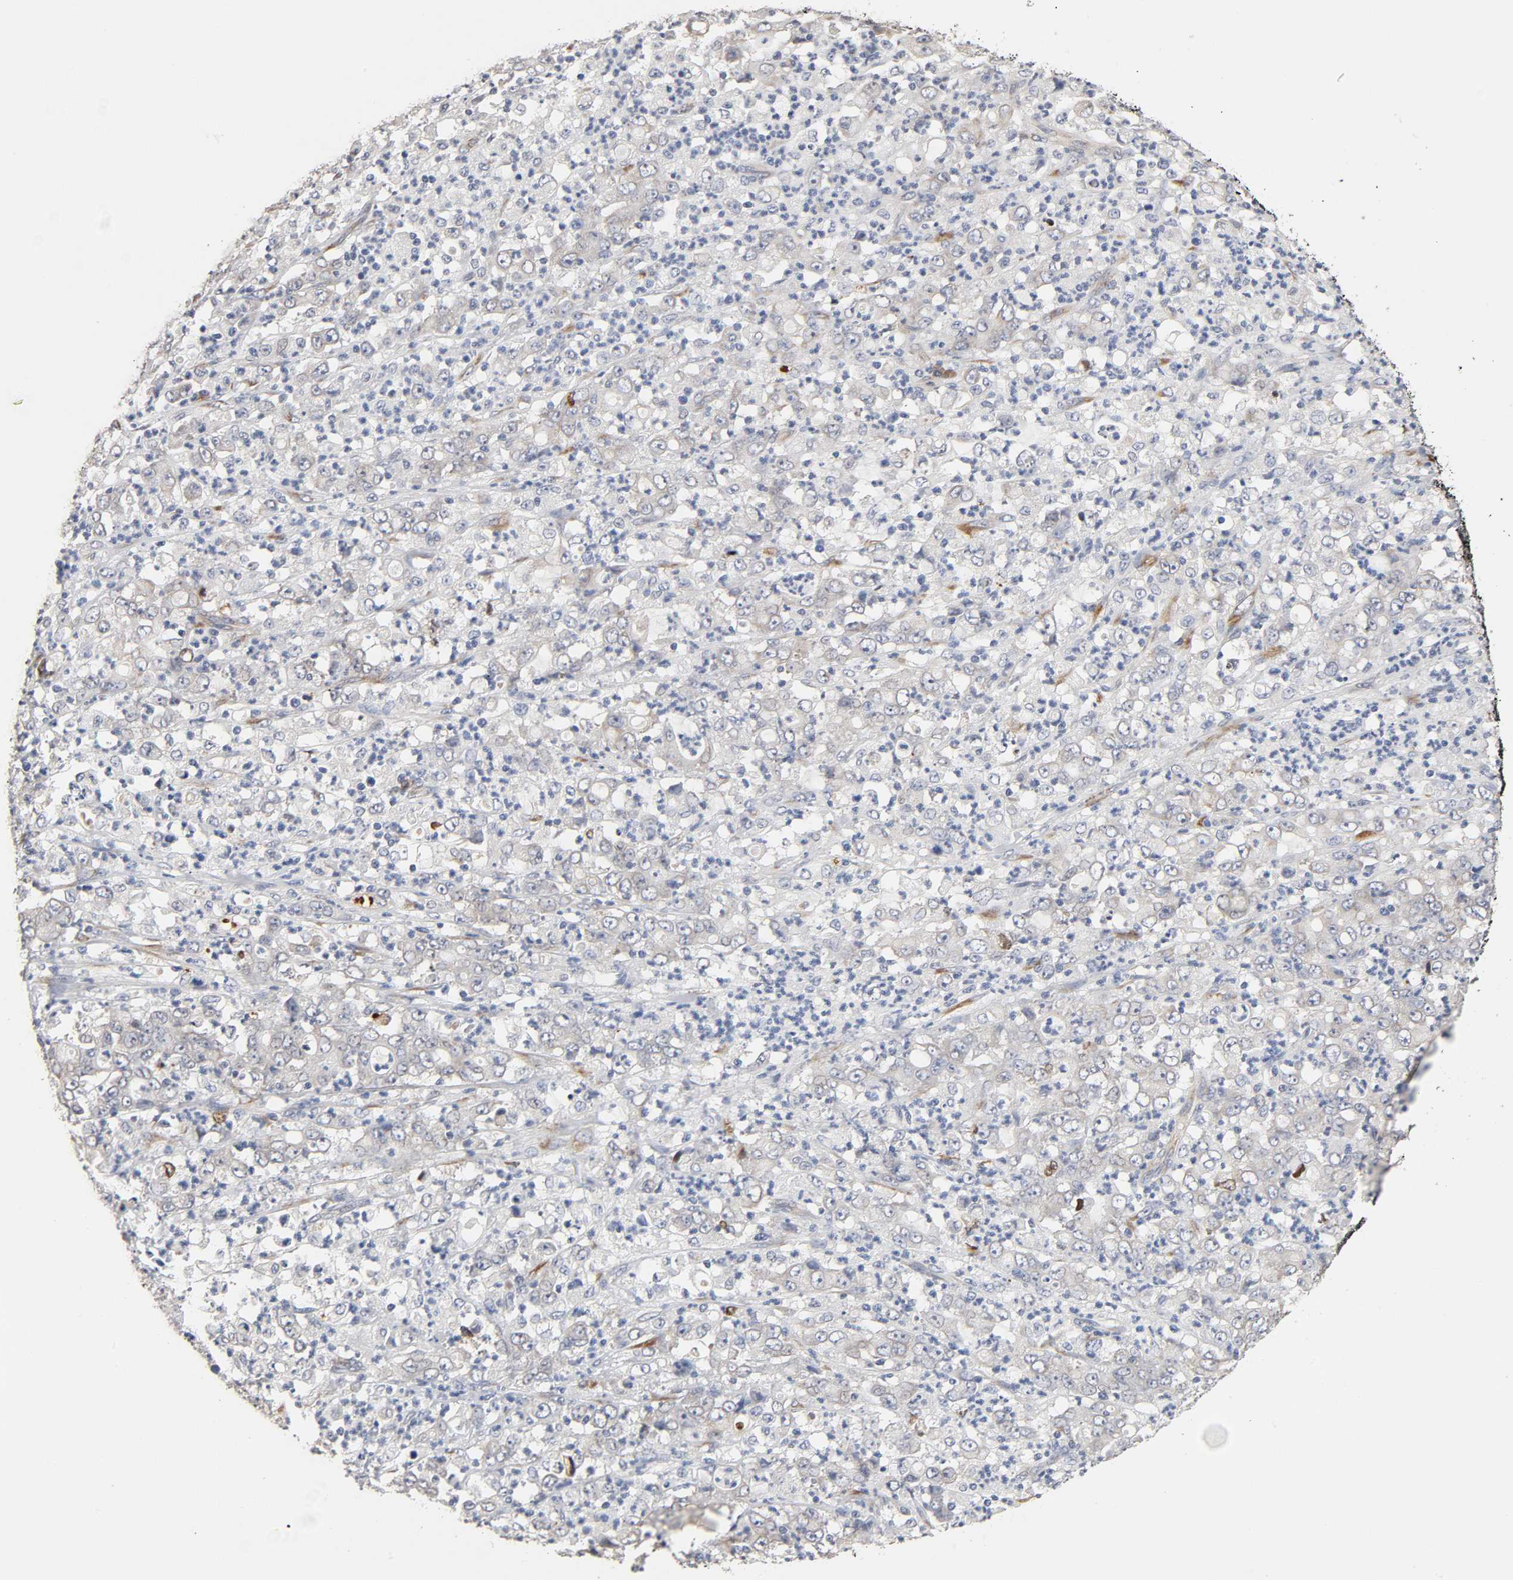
{"staining": {"intensity": "negative", "quantity": "none", "location": "none"}, "tissue": "stomach cancer", "cell_type": "Tumor cells", "image_type": "cancer", "snomed": [{"axis": "morphology", "description": "Adenocarcinoma, NOS"}, {"axis": "topography", "description": "Stomach, lower"}], "caption": "Tumor cells are negative for protein expression in human adenocarcinoma (stomach).", "gene": "HDLBP", "patient": {"sex": "female", "age": 71}}